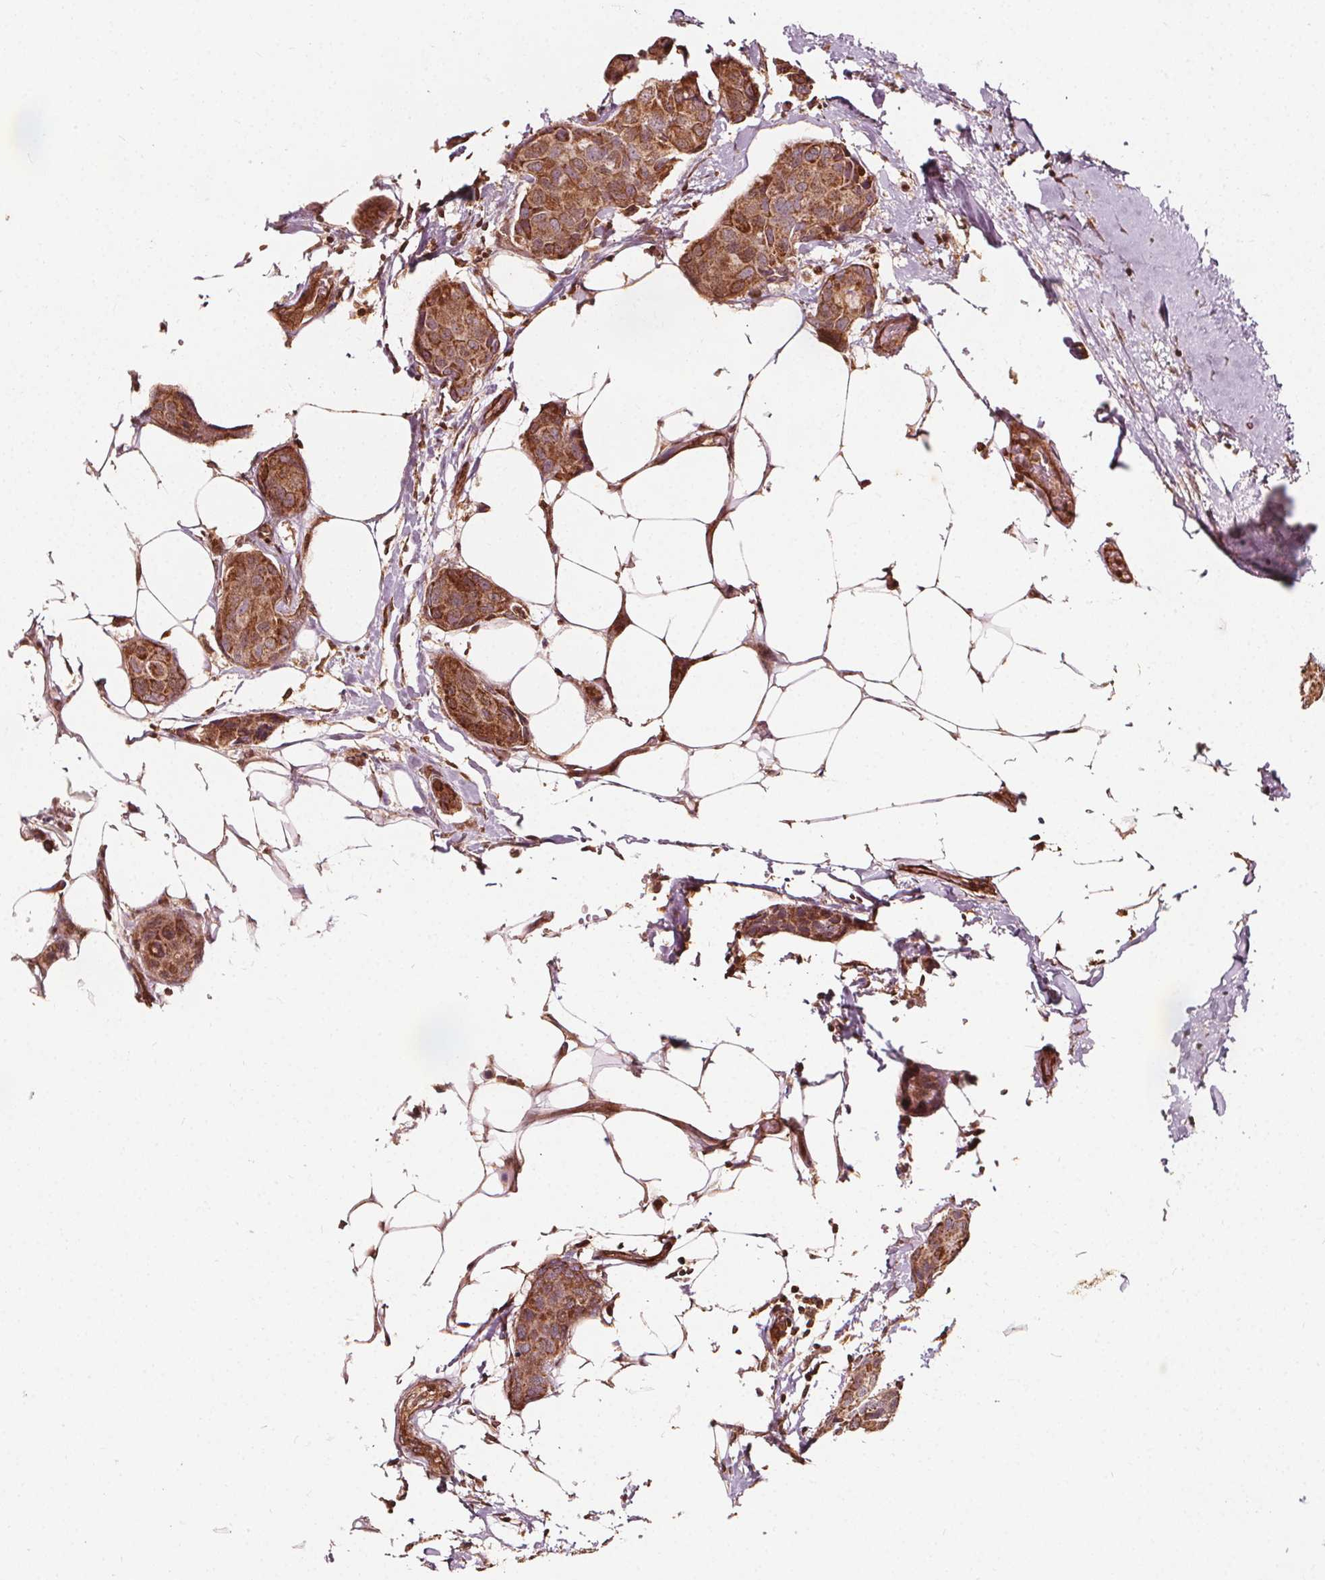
{"staining": {"intensity": "moderate", "quantity": ">75%", "location": "cytoplasmic/membranous"}, "tissue": "breast cancer", "cell_type": "Tumor cells", "image_type": "cancer", "snomed": [{"axis": "morphology", "description": "Duct carcinoma"}, {"axis": "topography", "description": "Breast"}], "caption": "High-magnification brightfield microscopy of breast intraductal carcinoma stained with DAB (brown) and counterstained with hematoxylin (blue). tumor cells exhibit moderate cytoplasmic/membranous expression is seen in approximately>75% of cells.", "gene": "AIP", "patient": {"sex": "female", "age": 80}}